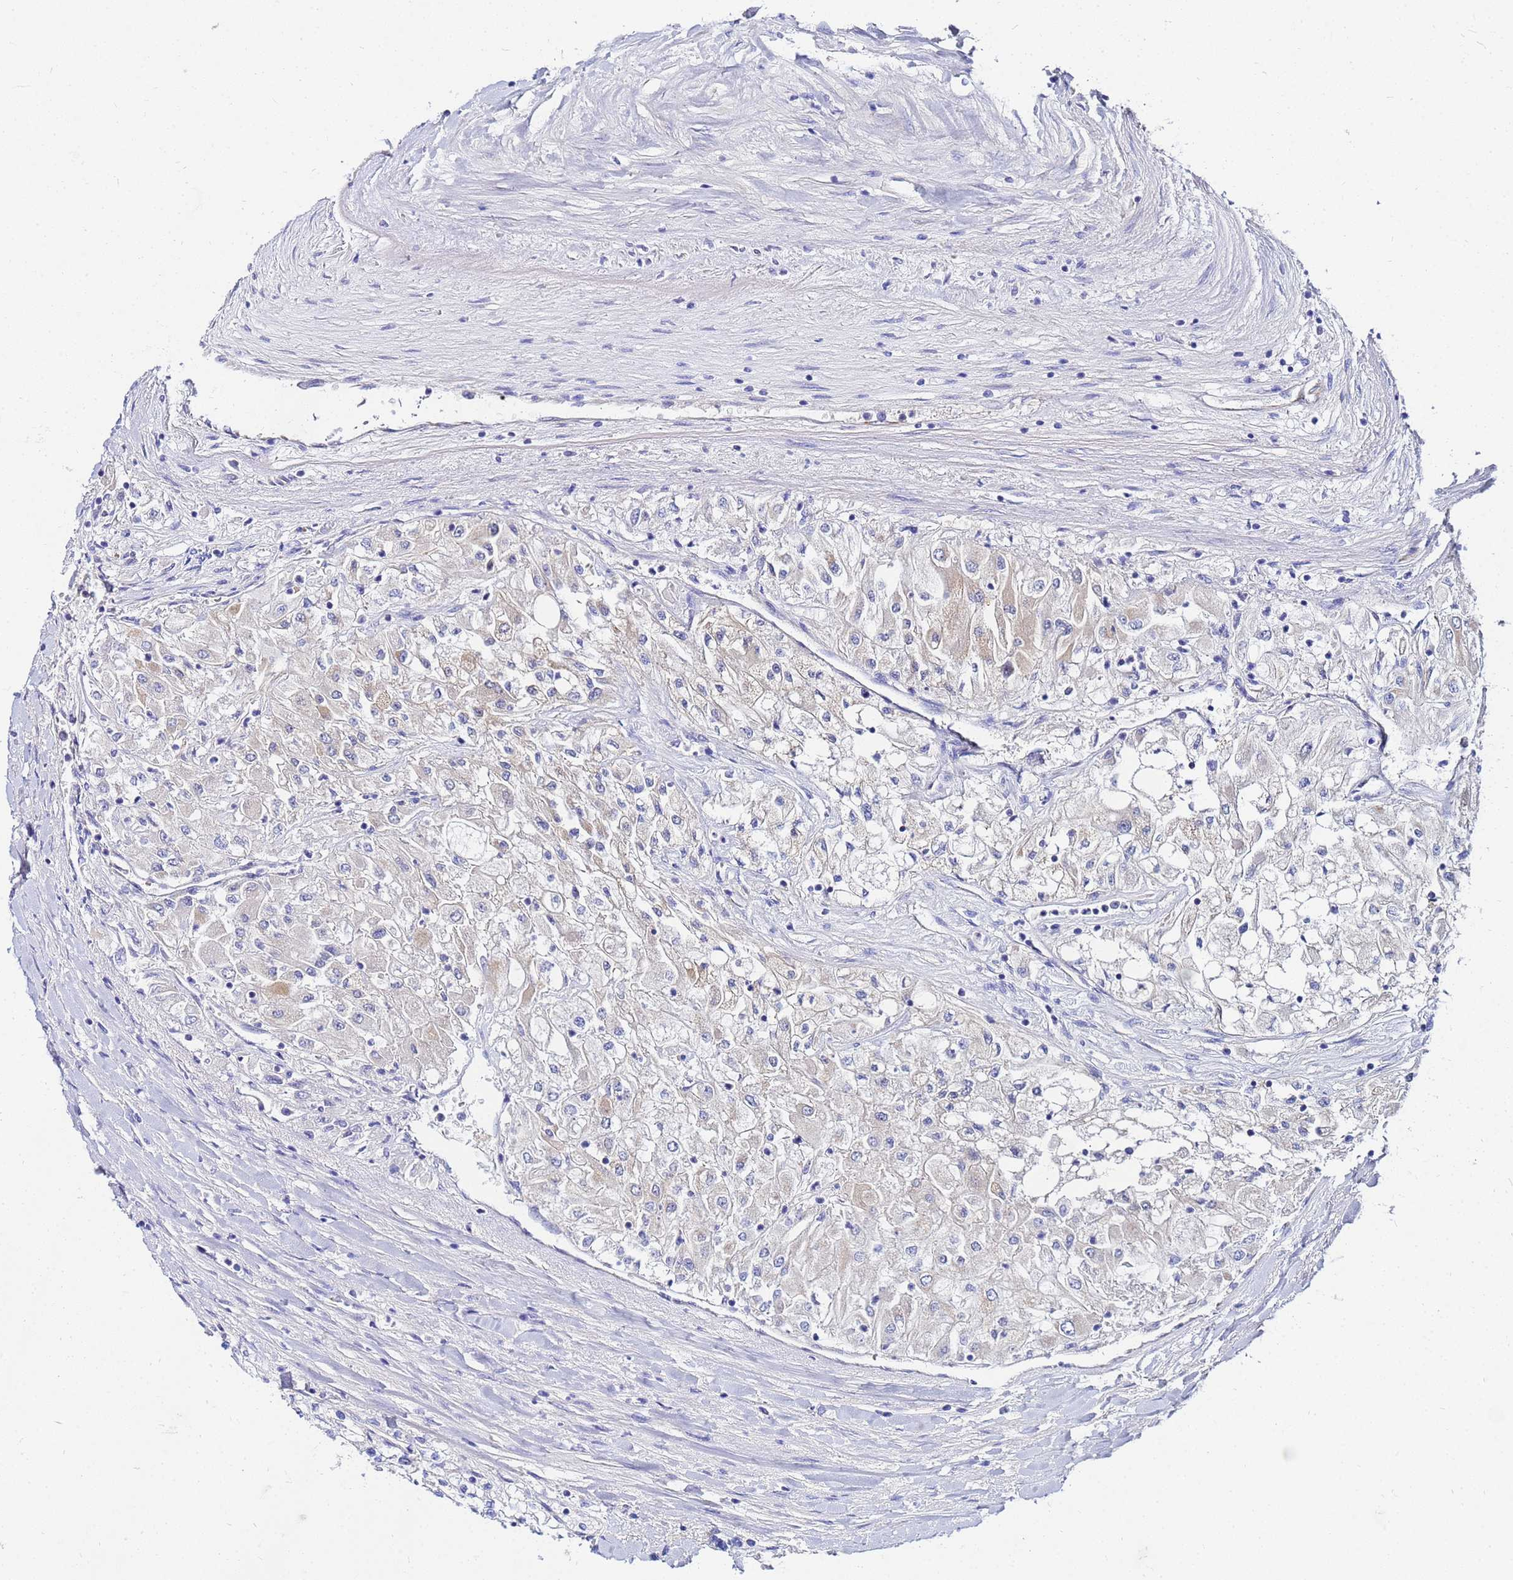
{"staining": {"intensity": "negative", "quantity": "none", "location": "none"}, "tissue": "renal cancer", "cell_type": "Tumor cells", "image_type": "cancer", "snomed": [{"axis": "morphology", "description": "Adenocarcinoma, NOS"}, {"axis": "topography", "description": "Kidney"}], "caption": "High power microscopy histopathology image of an IHC micrograph of adenocarcinoma (renal), revealing no significant expression in tumor cells.", "gene": "FAHD2A", "patient": {"sex": "male", "age": 80}}